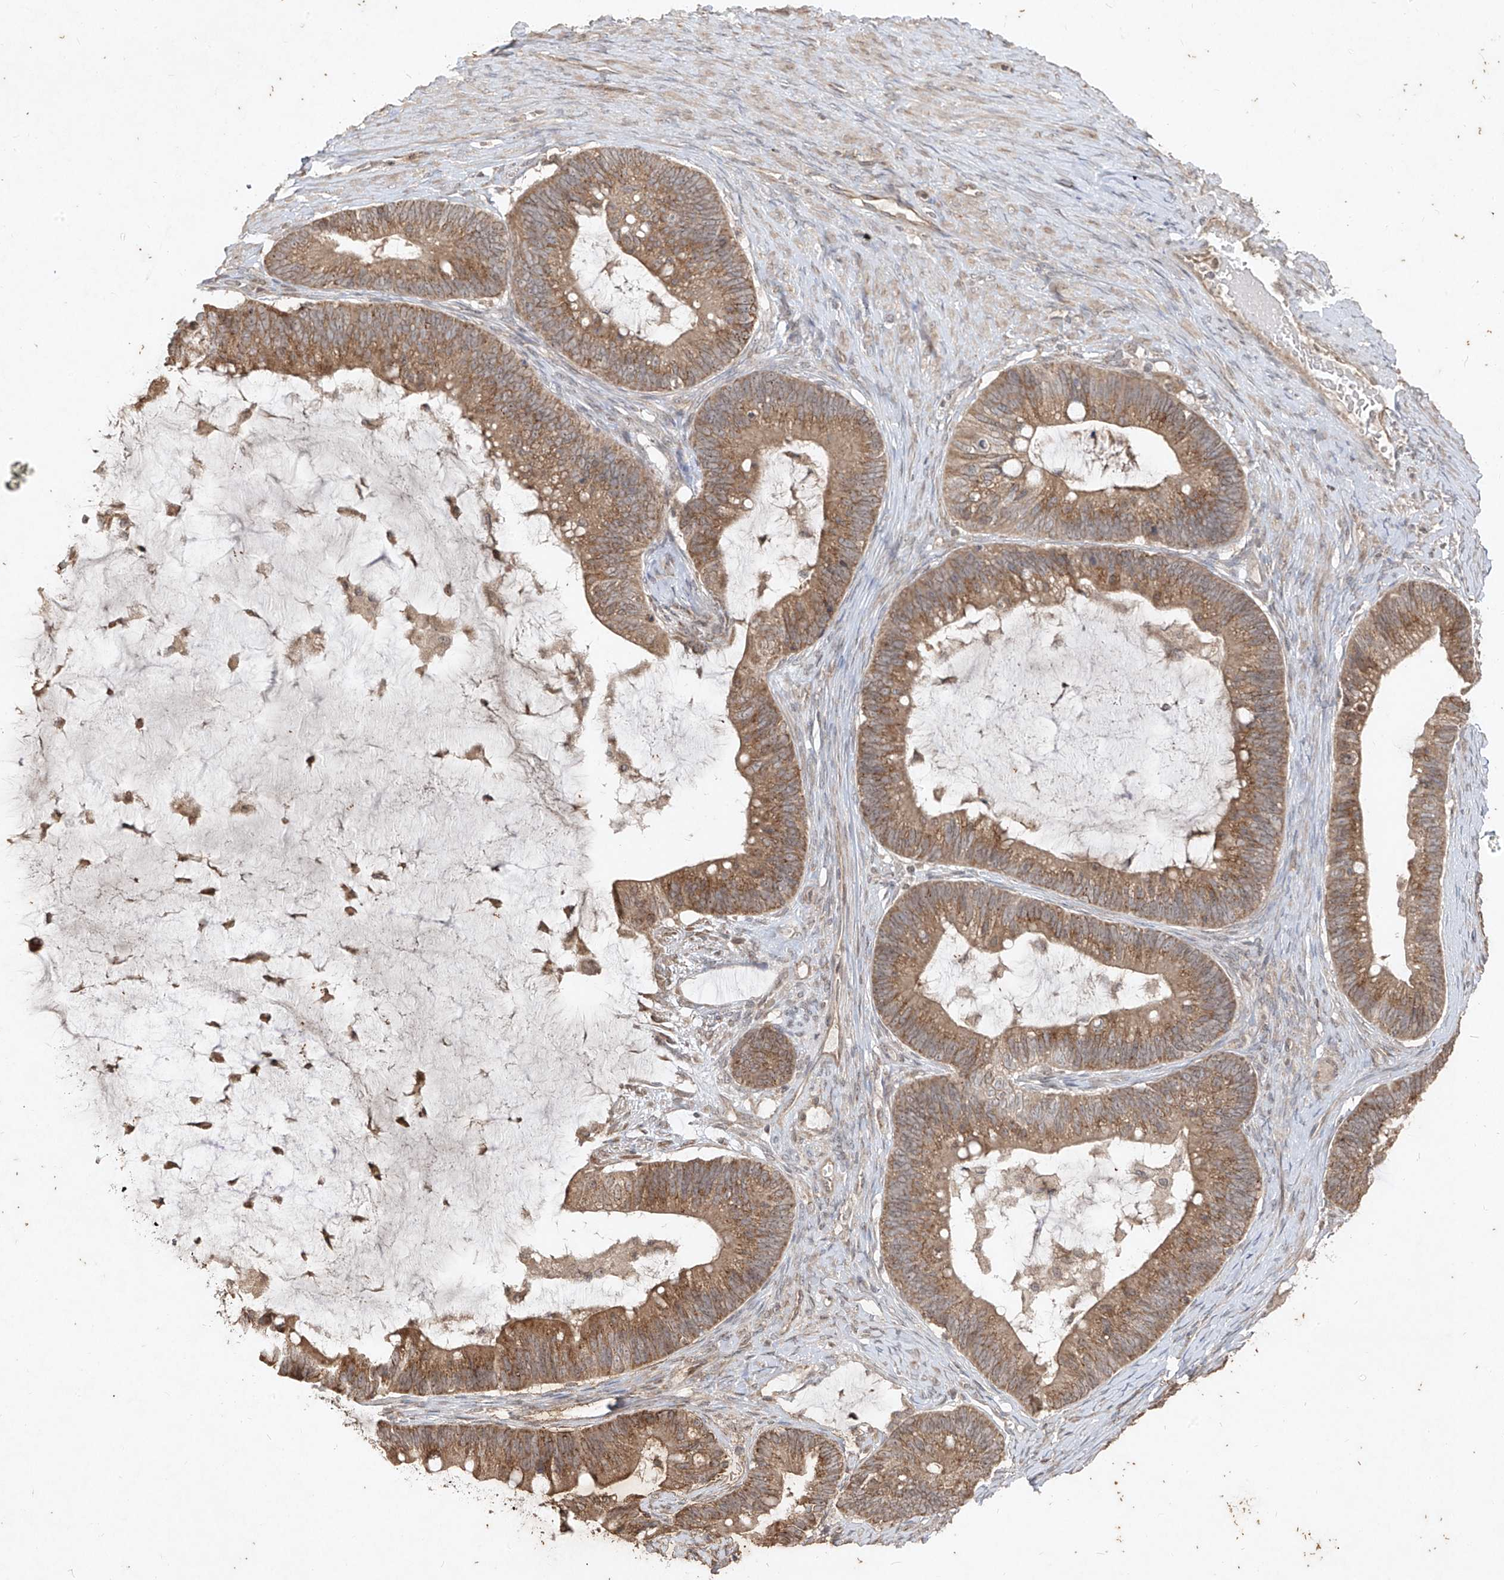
{"staining": {"intensity": "moderate", "quantity": ">75%", "location": "cytoplasmic/membranous"}, "tissue": "ovarian cancer", "cell_type": "Tumor cells", "image_type": "cancer", "snomed": [{"axis": "morphology", "description": "Cystadenocarcinoma, mucinous, NOS"}, {"axis": "topography", "description": "Ovary"}], "caption": "Immunohistochemical staining of human ovarian cancer shows medium levels of moderate cytoplasmic/membranous expression in approximately >75% of tumor cells.", "gene": "ABCD3", "patient": {"sex": "female", "age": 61}}